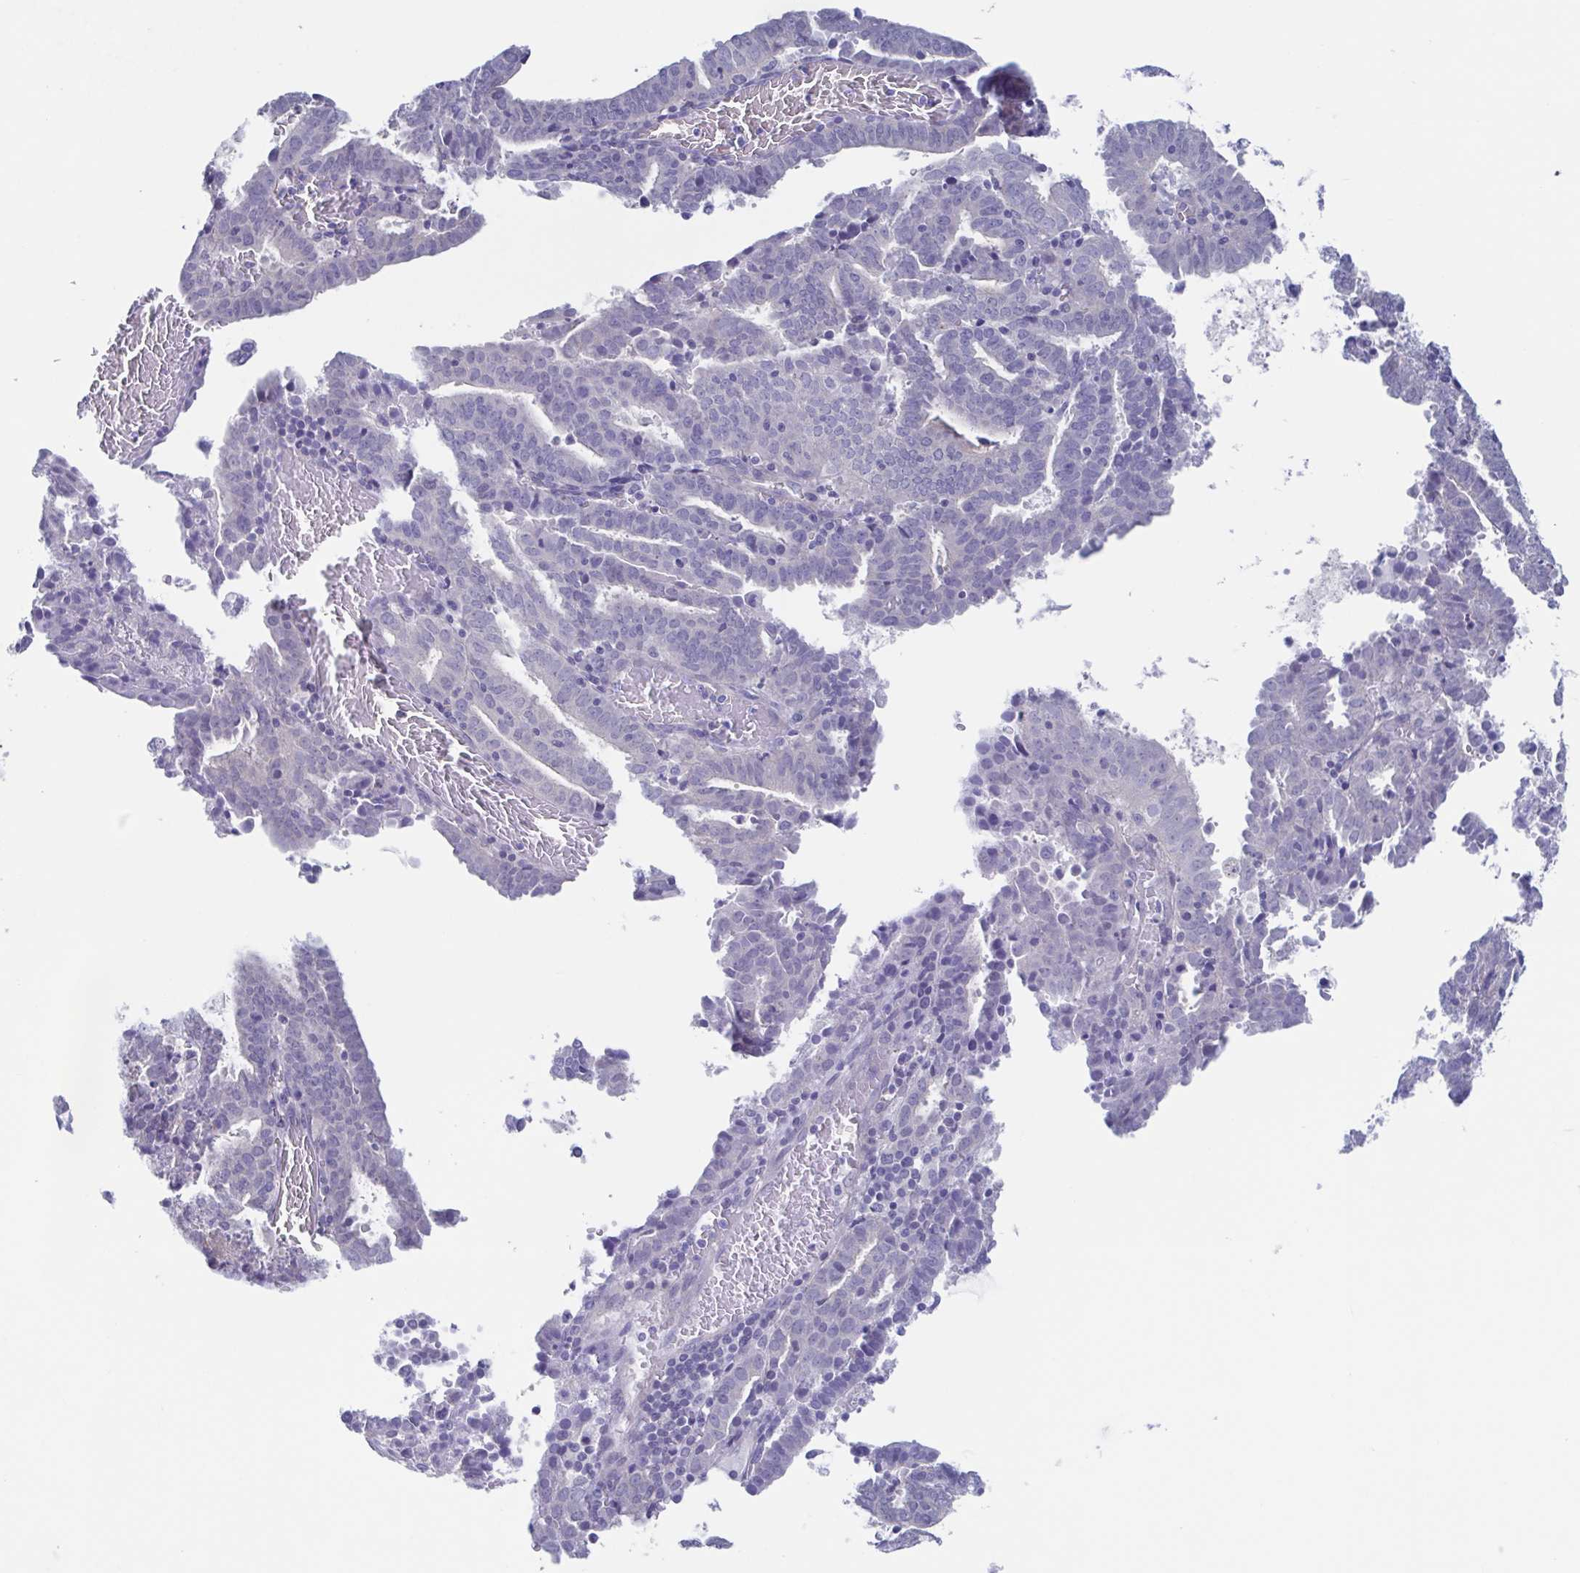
{"staining": {"intensity": "negative", "quantity": "none", "location": "none"}, "tissue": "endometrial cancer", "cell_type": "Tumor cells", "image_type": "cancer", "snomed": [{"axis": "morphology", "description": "Adenocarcinoma, NOS"}, {"axis": "topography", "description": "Uterus"}], "caption": "This is an IHC photomicrograph of human adenocarcinoma (endometrial). There is no expression in tumor cells.", "gene": "TEX12", "patient": {"sex": "female", "age": 83}}